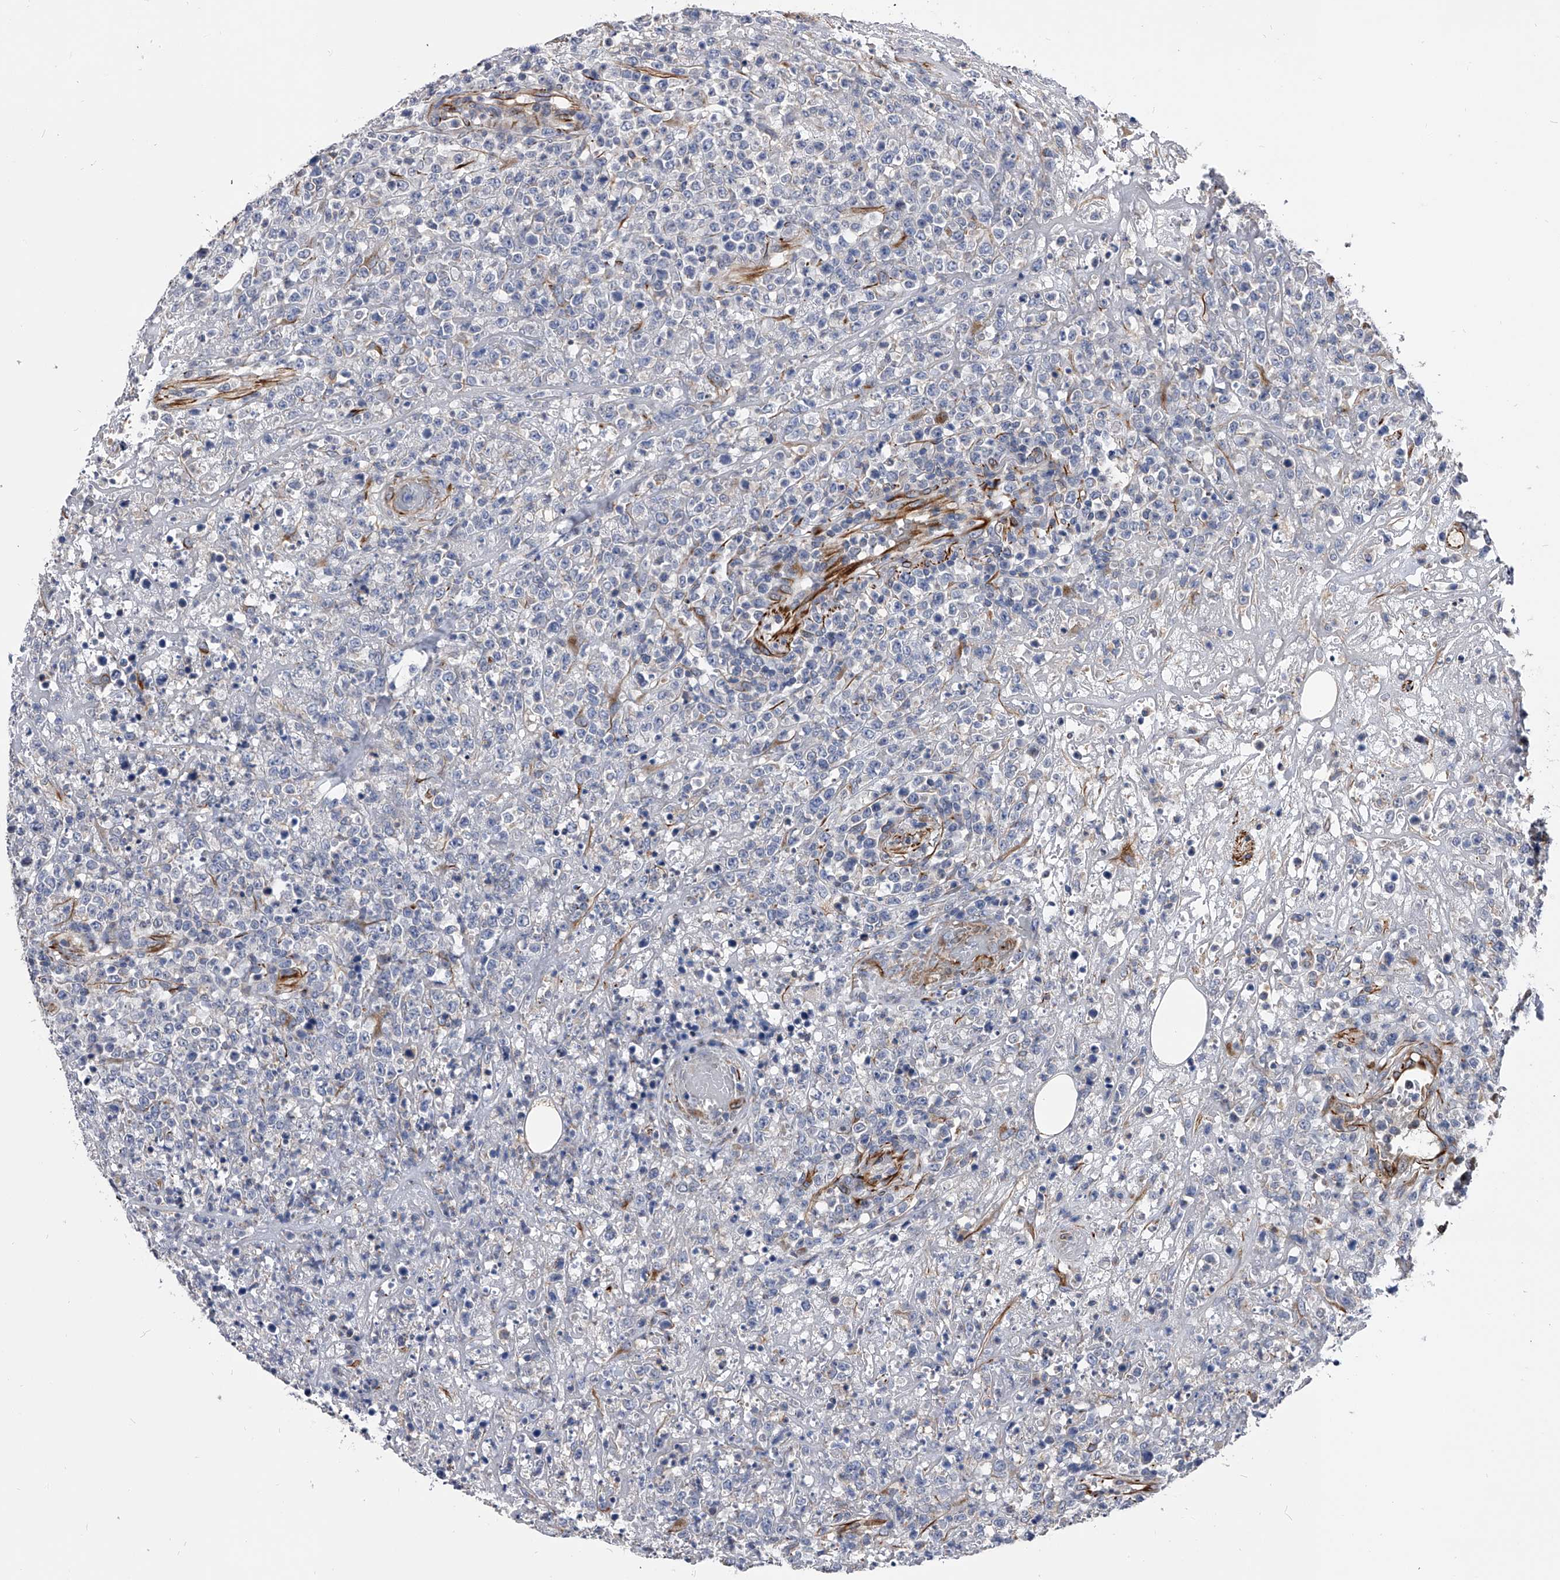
{"staining": {"intensity": "negative", "quantity": "none", "location": "none"}, "tissue": "lymphoma", "cell_type": "Tumor cells", "image_type": "cancer", "snomed": [{"axis": "morphology", "description": "Malignant lymphoma, non-Hodgkin's type, High grade"}, {"axis": "topography", "description": "Colon"}], "caption": "Immunohistochemistry of lymphoma demonstrates no expression in tumor cells.", "gene": "EFCAB7", "patient": {"sex": "female", "age": 53}}